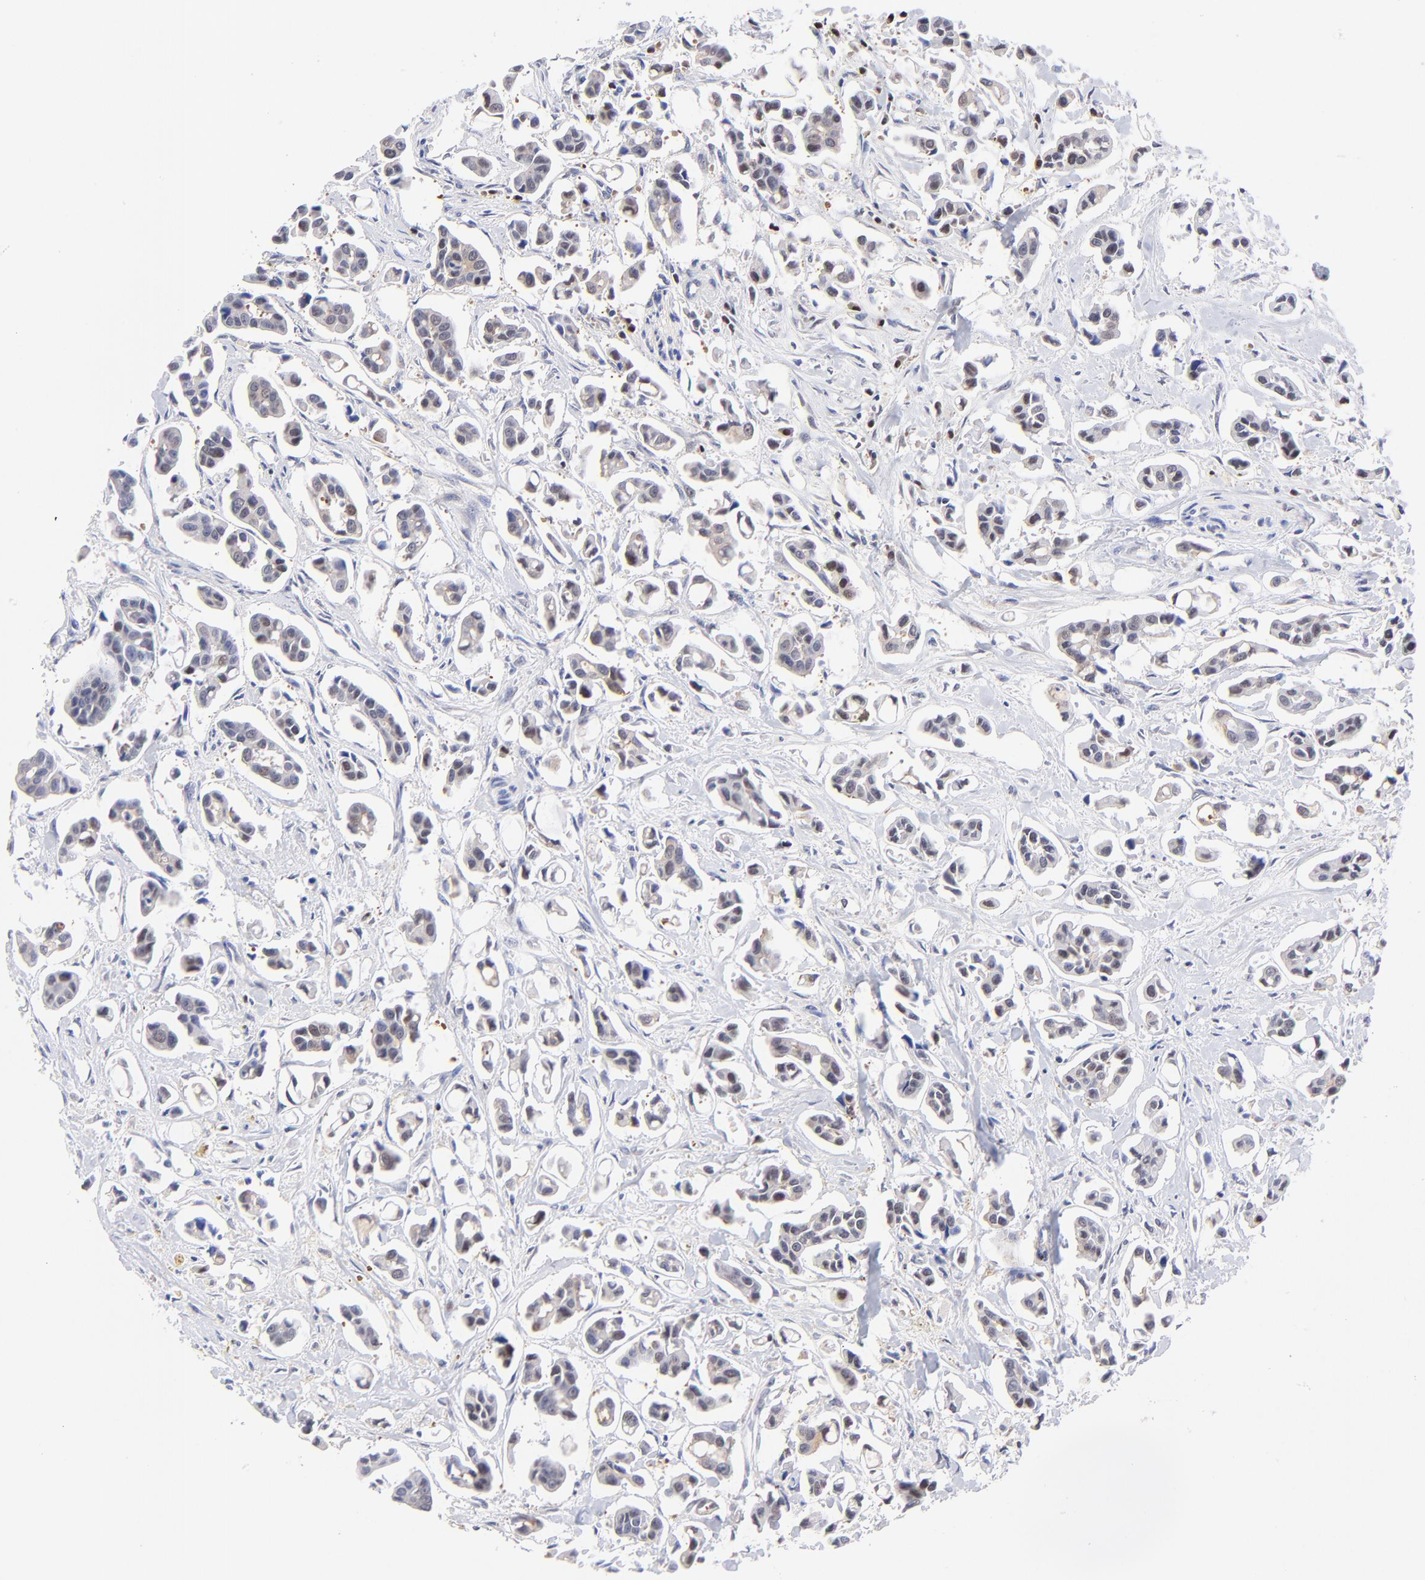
{"staining": {"intensity": "weak", "quantity": "25%-75%", "location": "cytoplasmic/membranous"}, "tissue": "urothelial cancer", "cell_type": "Tumor cells", "image_type": "cancer", "snomed": [{"axis": "morphology", "description": "Urothelial carcinoma, High grade"}, {"axis": "topography", "description": "Urinary bladder"}], "caption": "Brown immunohistochemical staining in urothelial cancer displays weak cytoplasmic/membranous staining in about 25%-75% of tumor cells.", "gene": "ZNF155", "patient": {"sex": "male", "age": 66}}